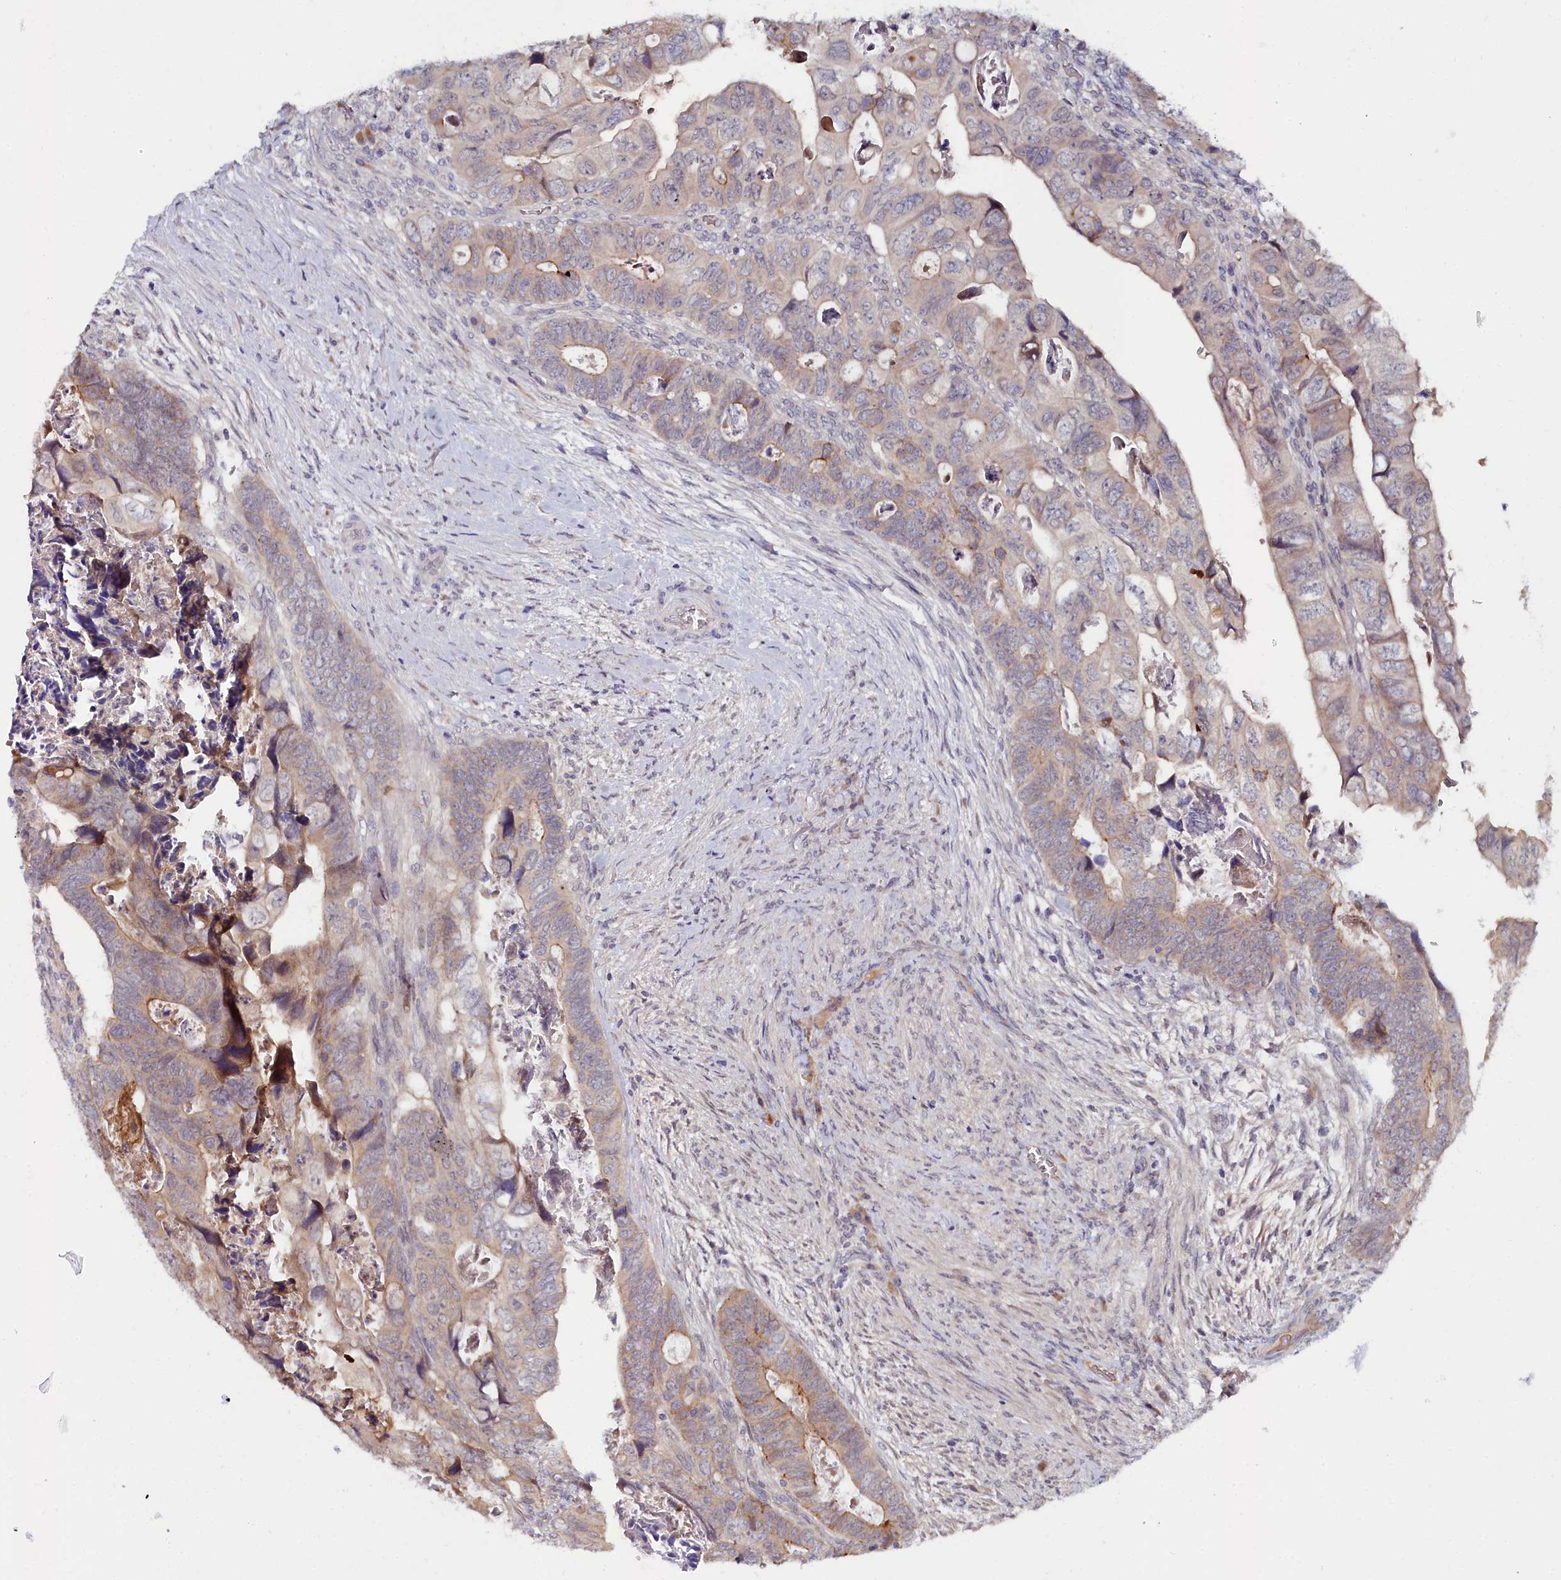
{"staining": {"intensity": "weak", "quantity": "25%-75%", "location": "cytoplasmic/membranous"}, "tissue": "colorectal cancer", "cell_type": "Tumor cells", "image_type": "cancer", "snomed": [{"axis": "morphology", "description": "Adenocarcinoma, NOS"}, {"axis": "topography", "description": "Rectum"}], "caption": "A brown stain labels weak cytoplasmic/membranous expression of a protein in colorectal adenocarcinoma tumor cells.", "gene": "KCTD18", "patient": {"sex": "female", "age": 78}}